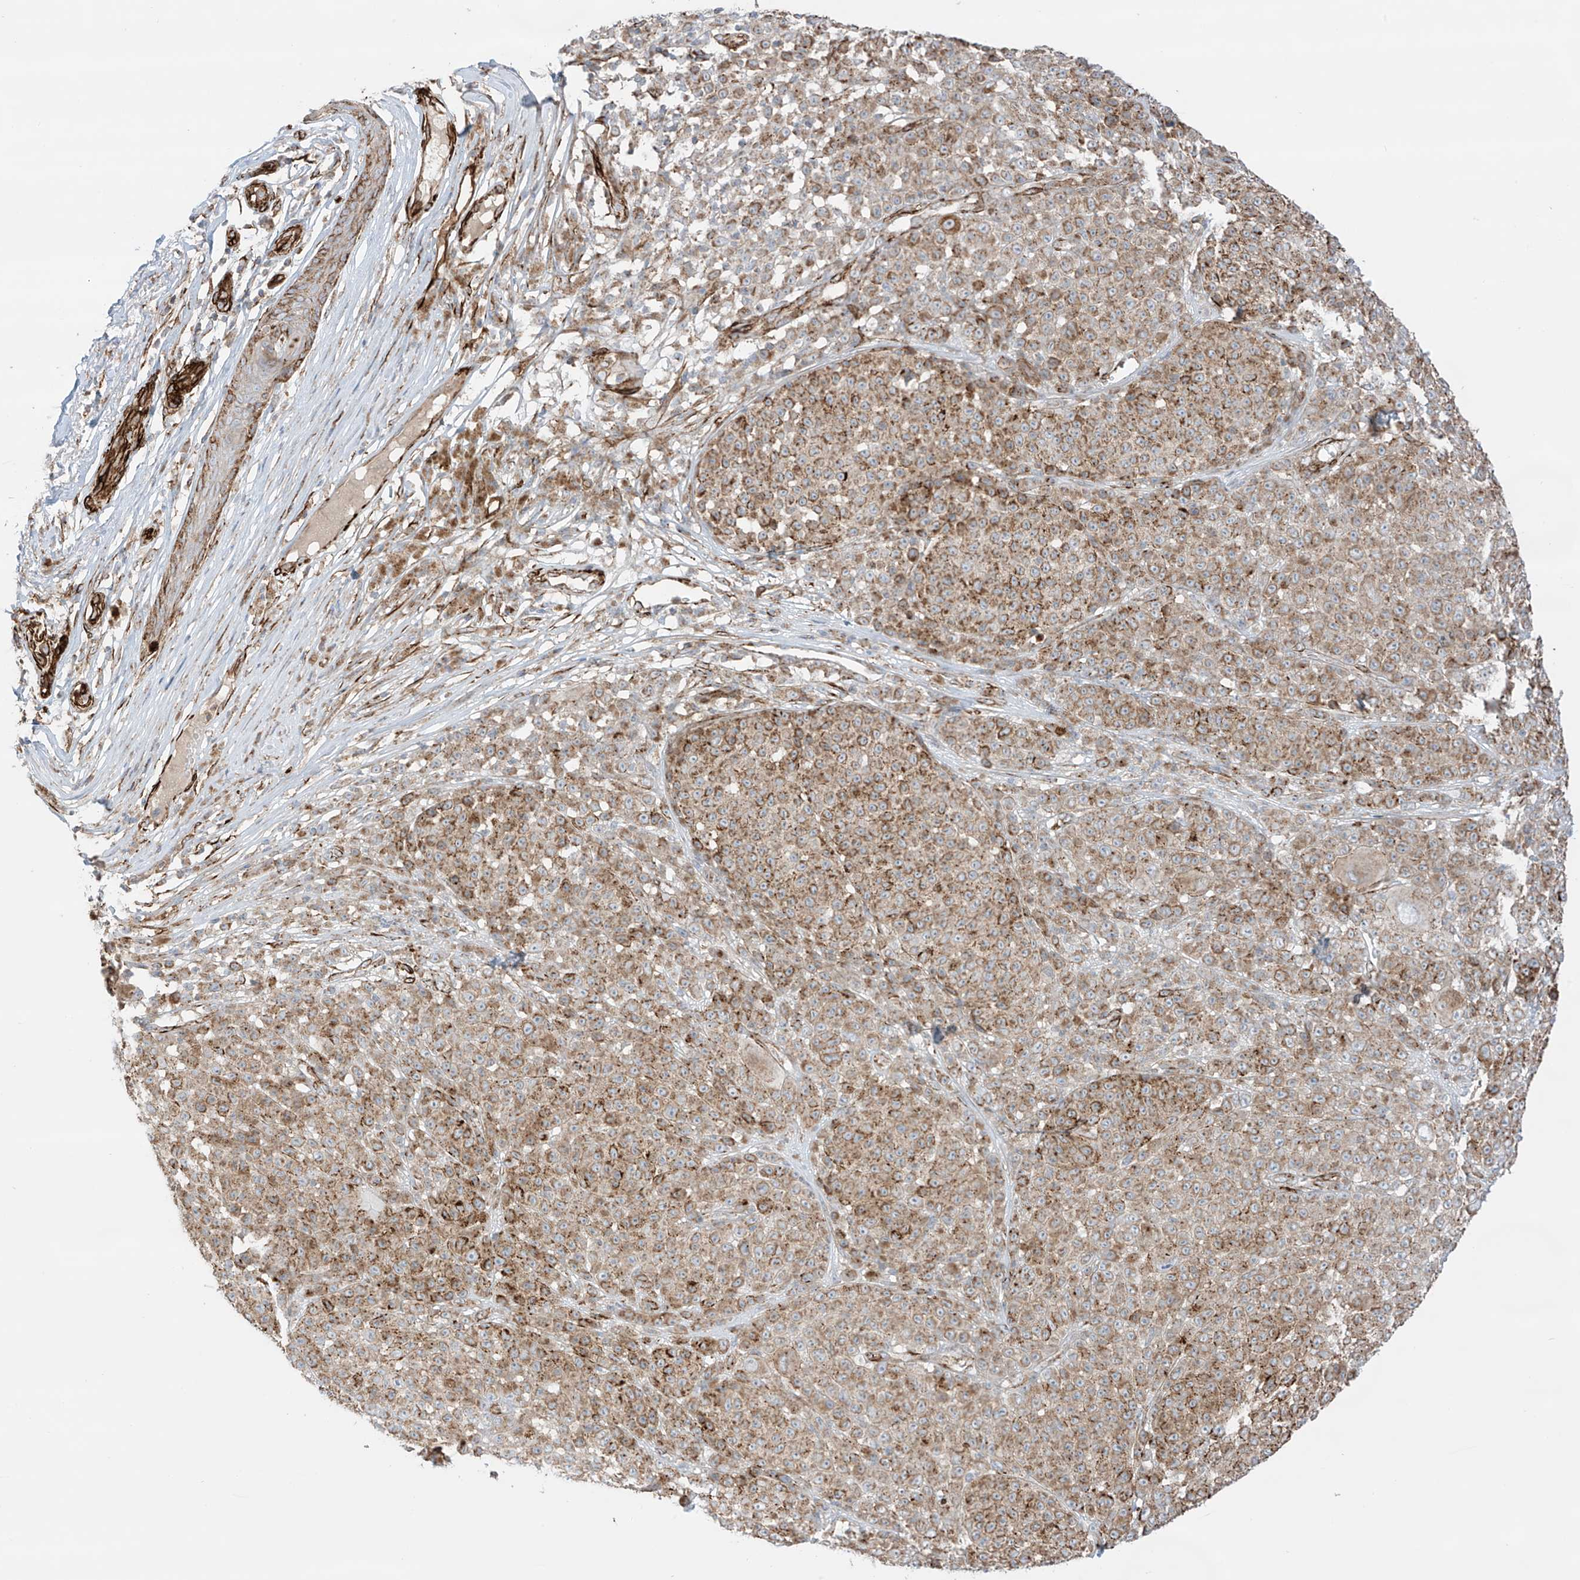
{"staining": {"intensity": "moderate", "quantity": "25%-75%", "location": "cytoplasmic/membranous"}, "tissue": "melanoma", "cell_type": "Tumor cells", "image_type": "cancer", "snomed": [{"axis": "morphology", "description": "Malignant melanoma, NOS"}, {"axis": "topography", "description": "Skin"}], "caption": "Tumor cells demonstrate medium levels of moderate cytoplasmic/membranous staining in about 25%-75% of cells in human malignant melanoma.", "gene": "ABCB7", "patient": {"sex": "female", "age": 94}}